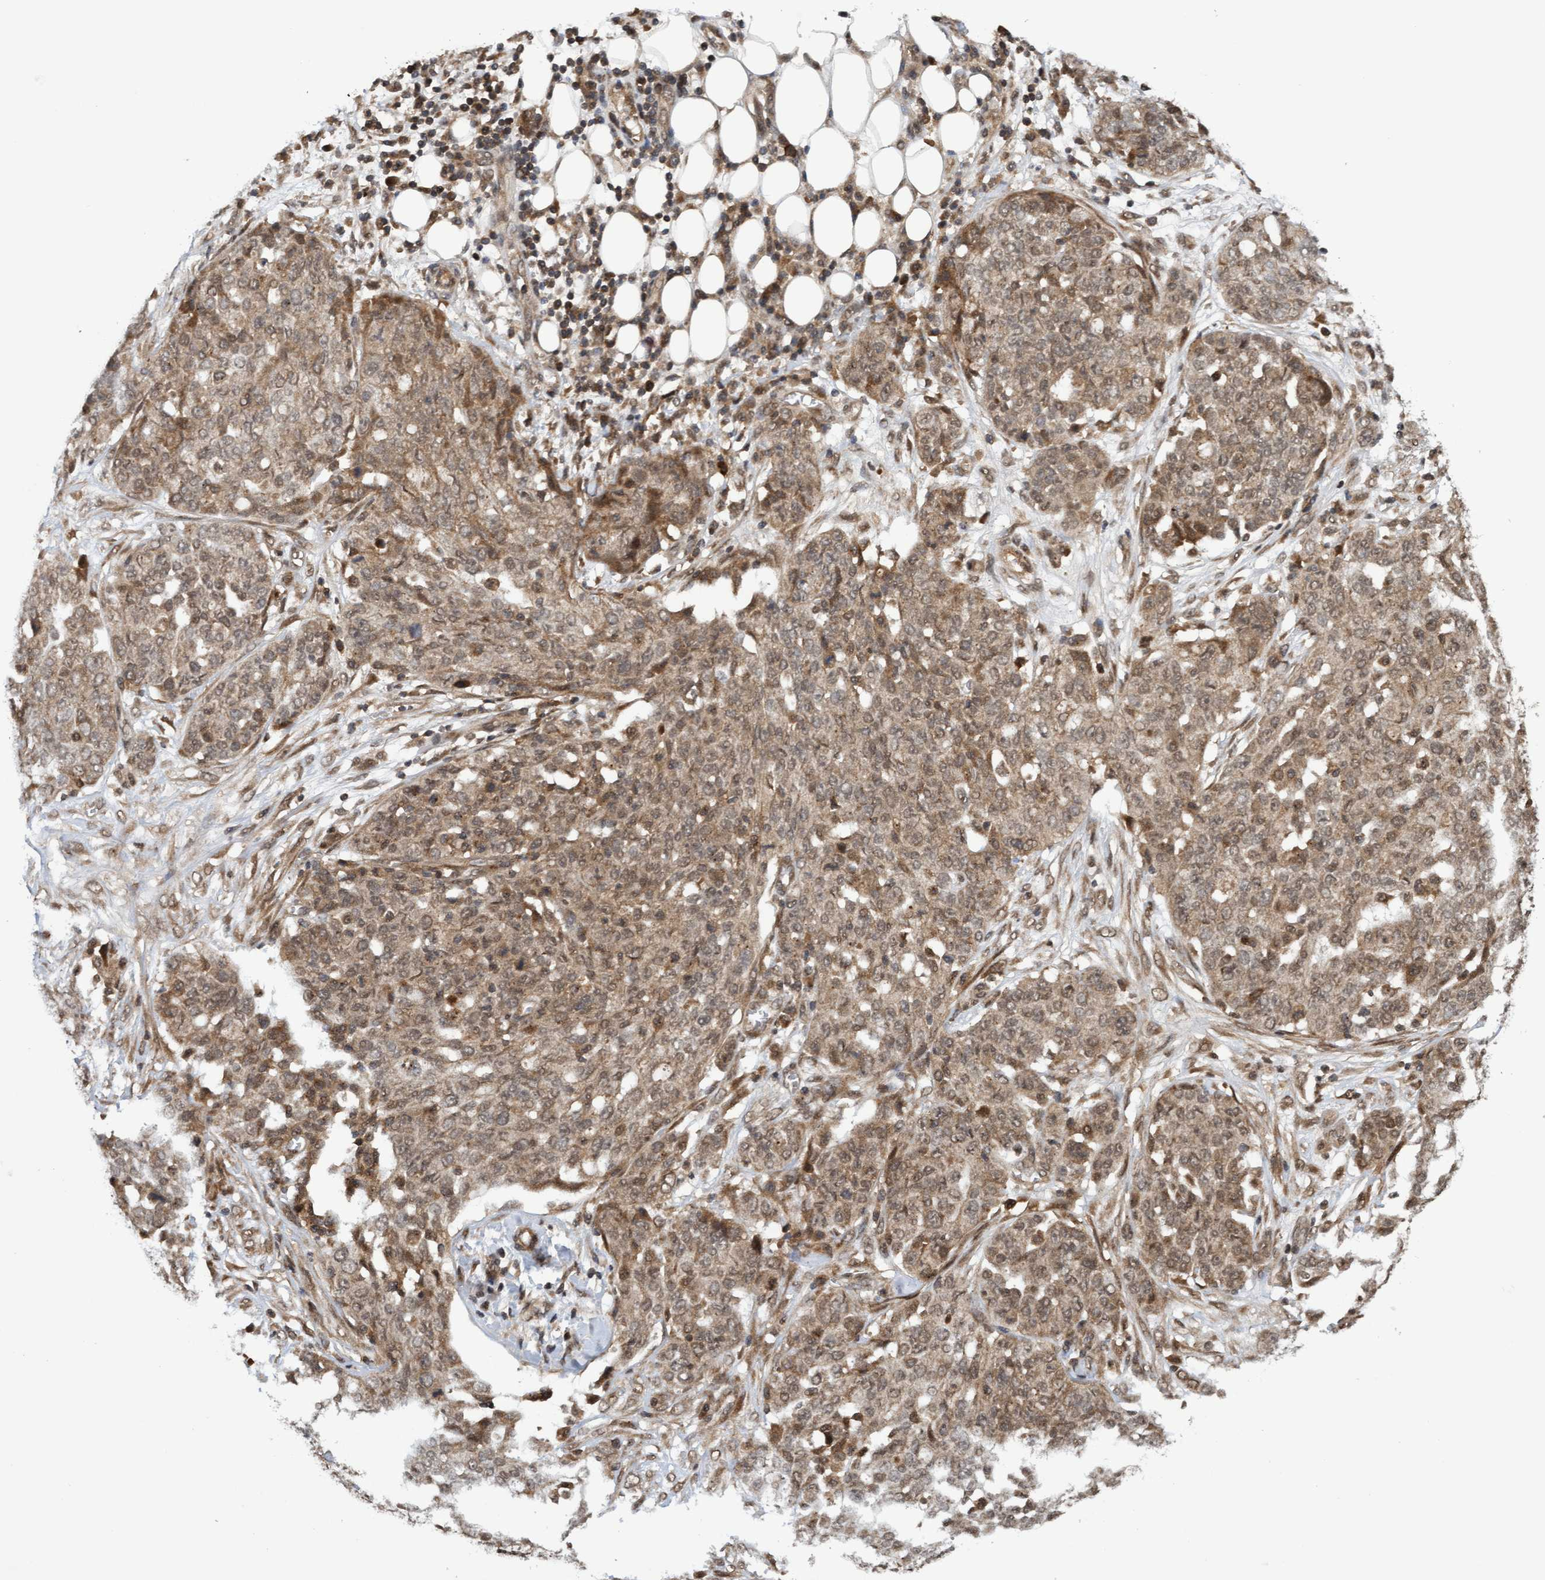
{"staining": {"intensity": "moderate", "quantity": ">75%", "location": "cytoplasmic/membranous,nuclear"}, "tissue": "ovarian cancer", "cell_type": "Tumor cells", "image_type": "cancer", "snomed": [{"axis": "morphology", "description": "Cystadenocarcinoma, serous, NOS"}, {"axis": "topography", "description": "Soft tissue"}, {"axis": "topography", "description": "Ovary"}], "caption": "Moderate cytoplasmic/membranous and nuclear positivity is identified in approximately >75% of tumor cells in serous cystadenocarcinoma (ovarian). (Brightfield microscopy of DAB IHC at high magnification).", "gene": "WASF1", "patient": {"sex": "female", "age": 57}}